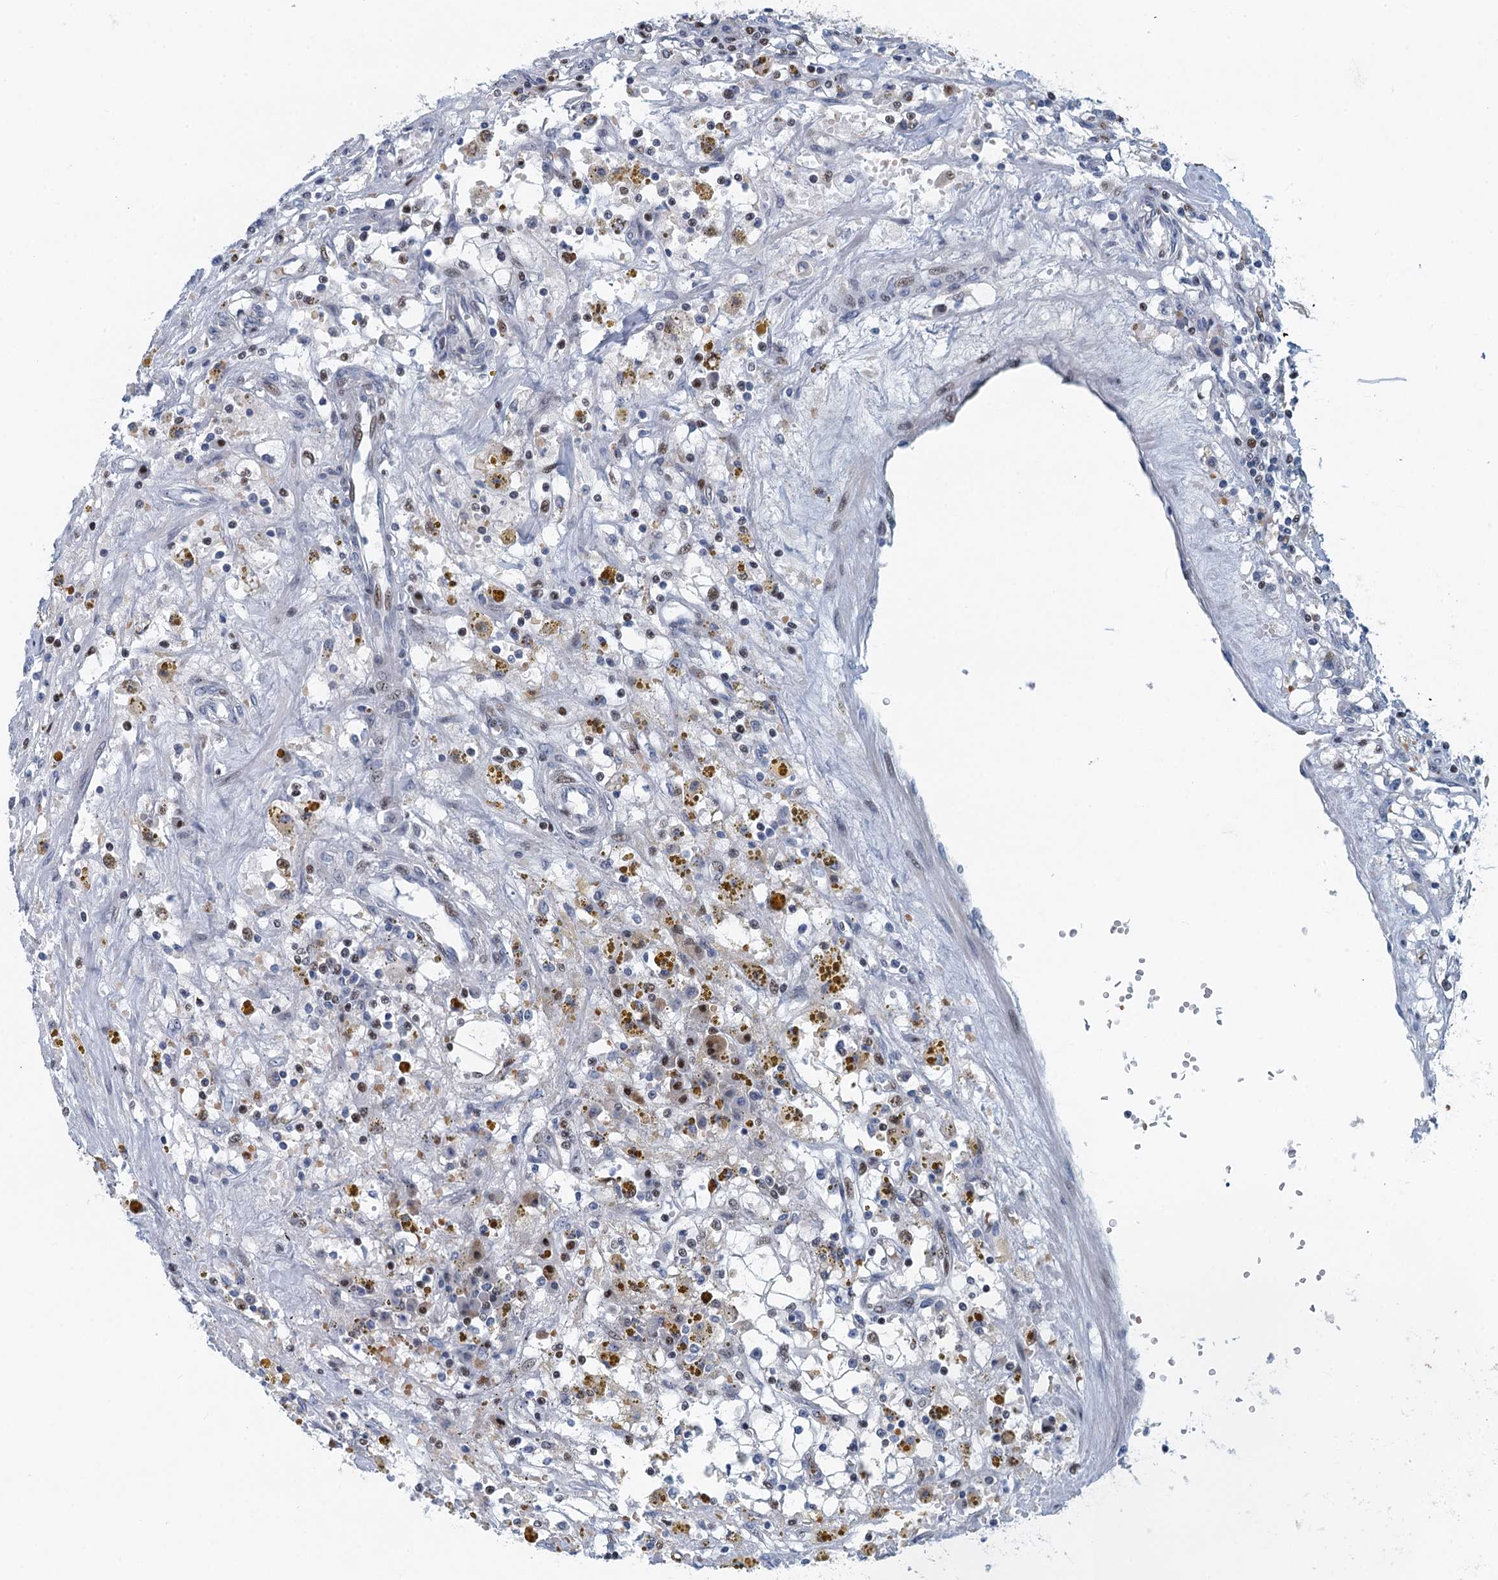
{"staining": {"intensity": "weak", "quantity": "<25%", "location": "nuclear"}, "tissue": "renal cancer", "cell_type": "Tumor cells", "image_type": "cancer", "snomed": [{"axis": "morphology", "description": "Adenocarcinoma, NOS"}, {"axis": "topography", "description": "Kidney"}], "caption": "A micrograph of adenocarcinoma (renal) stained for a protein shows no brown staining in tumor cells. (DAB IHC, high magnification).", "gene": "ANKRD13D", "patient": {"sex": "male", "age": 56}}